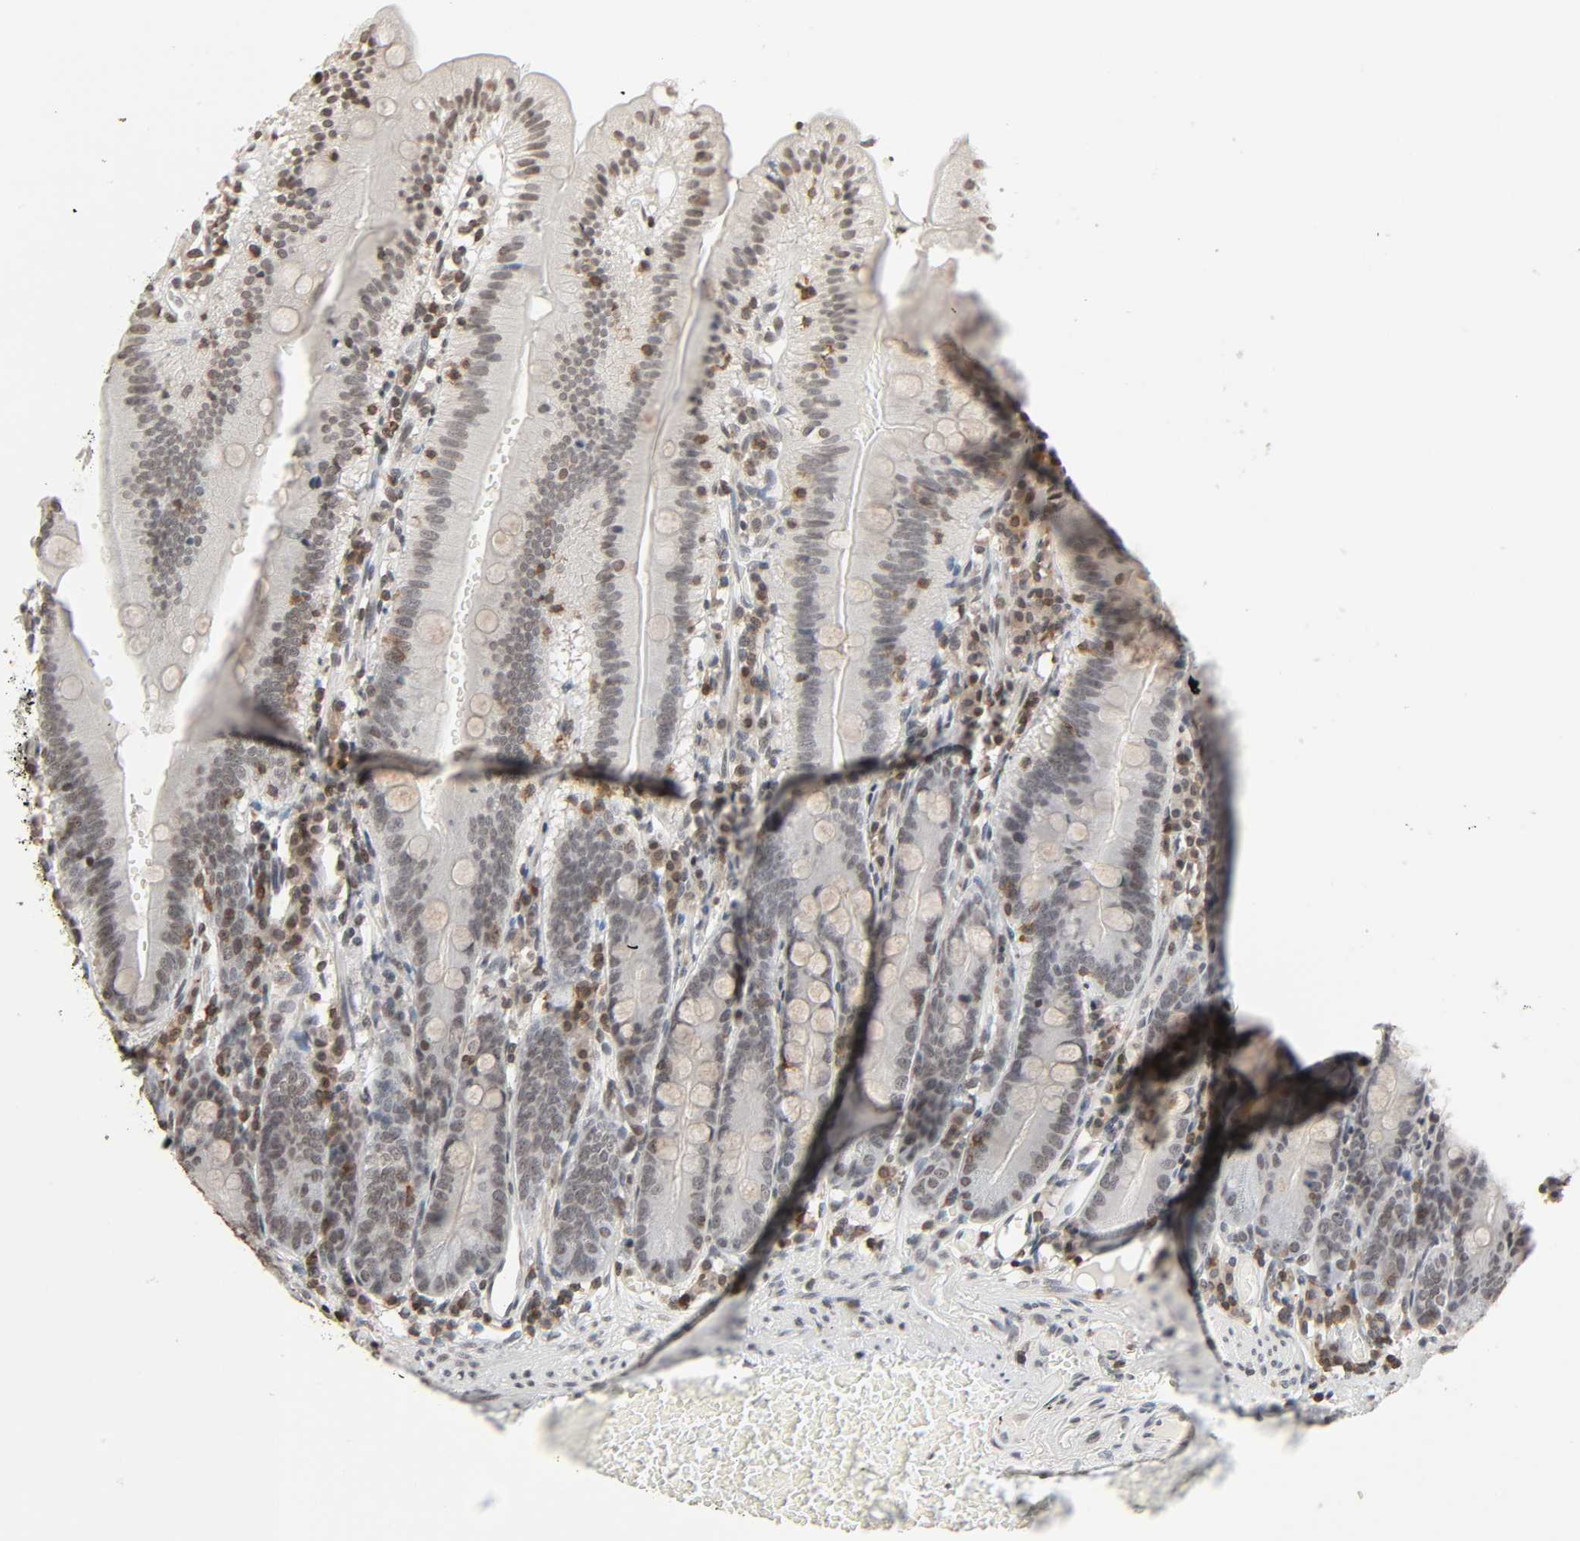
{"staining": {"intensity": "negative", "quantity": "none", "location": "none"}, "tissue": "small intestine", "cell_type": "Glandular cells", "image_type": "normal", "snomed": [{"axis": "morphology", "description": "Normal tissue, NOS"}, {"axis": "topography", "description": "Small intestine"}], "caption": "Protein analysis of unremarkable small intestine reveals no significant staining in glandular cells. (Immunohistochemistry (ihc), brightfield microscopy, high magnification).", "gene": "STK4", "patient": {"sex": "male", "age": 71}}